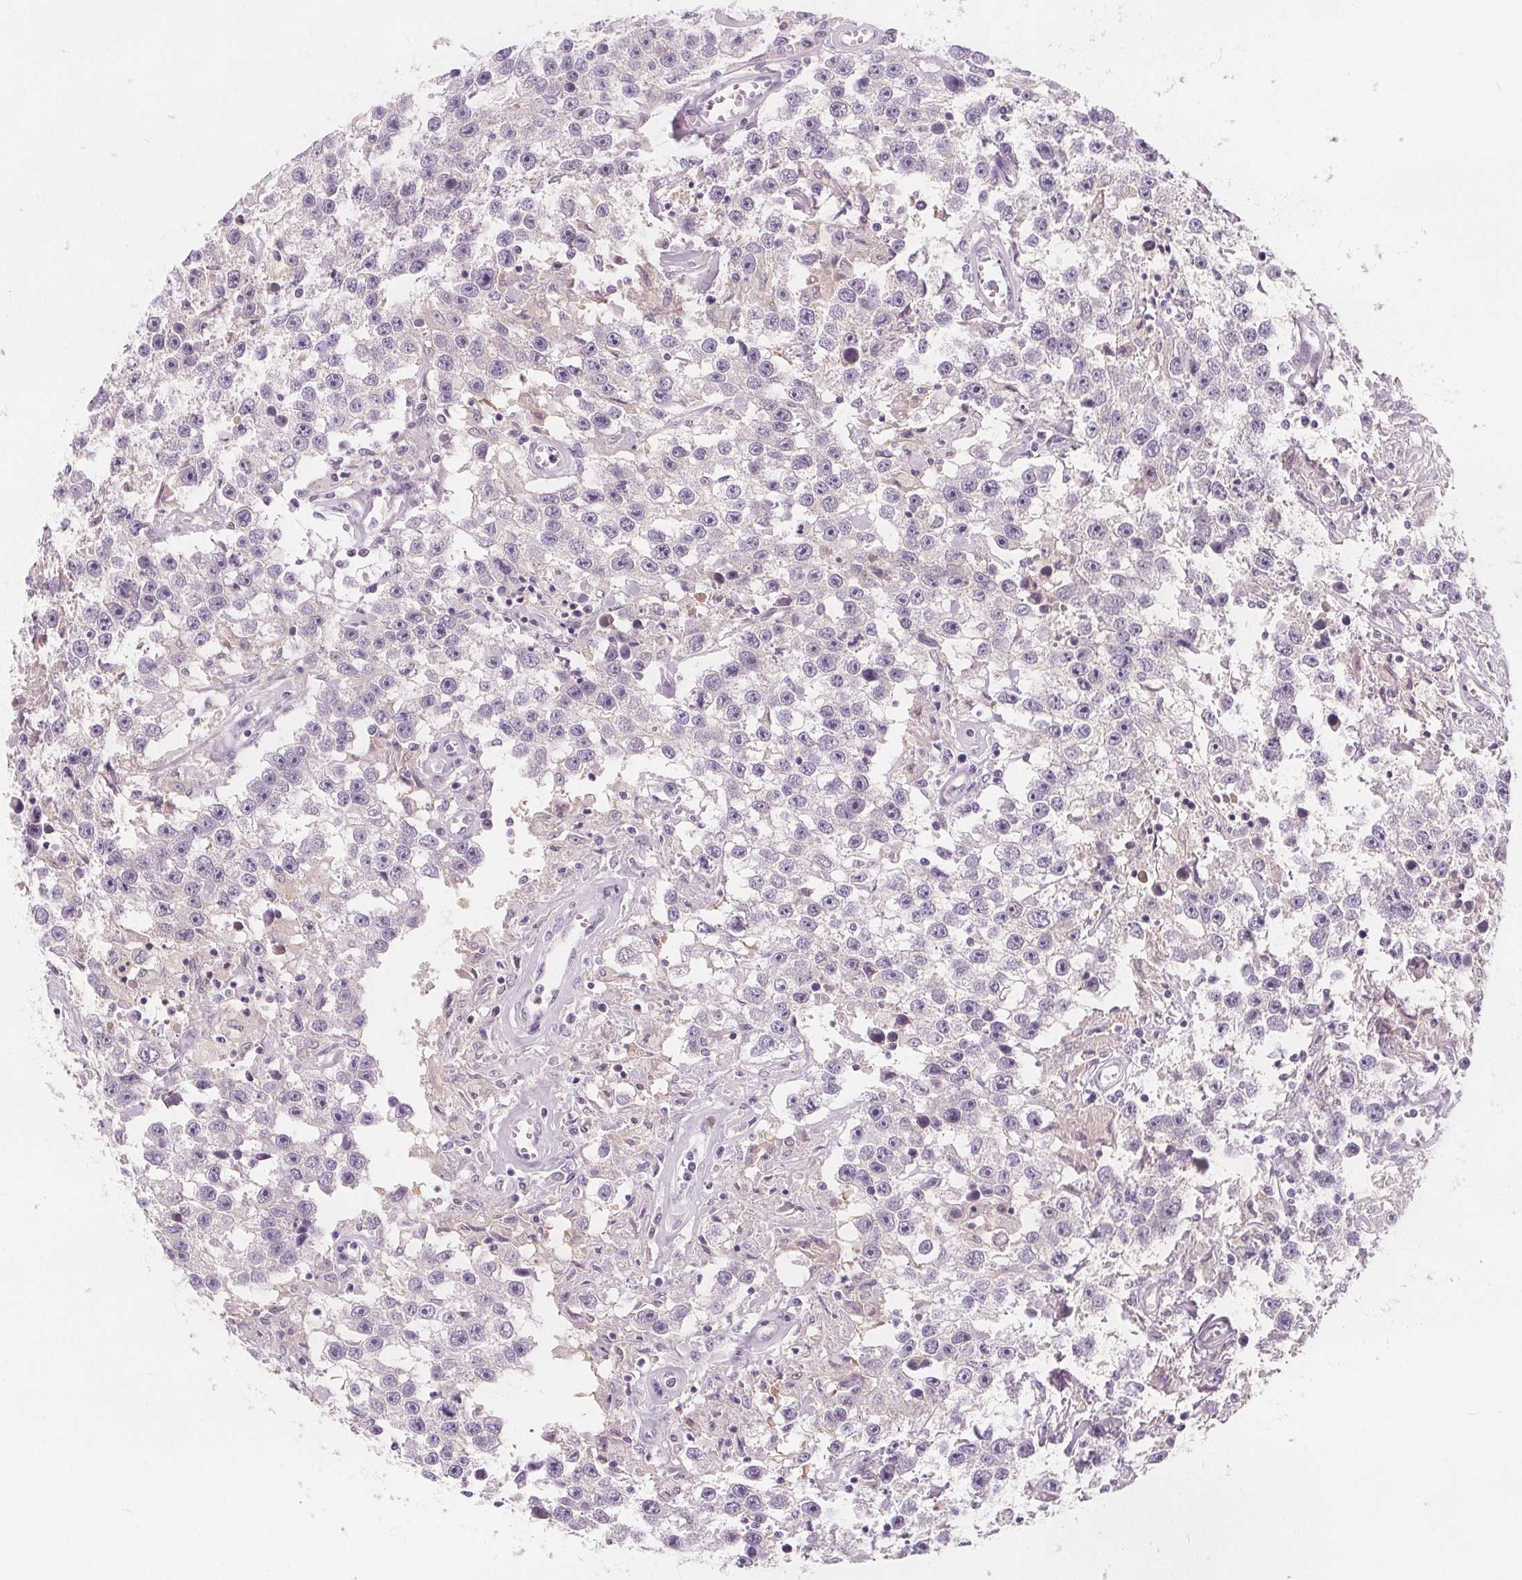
{"staining": {"intensity": "negative", "quantity": "none", "location": "none"}, "tissue": "testis cancer", "cell_type": "Tumor cells", "image_type": "cancer", "snomed": [{"axis": "morphology", "description": "Seminoma, NOS"}, {"axis": "topography", "description": "Testis"}], "caption": "Tumor cells show no significant protein expression in seminoma (testis).", "gene": "UGP2", "patient": {"sex": "male", "age": 43}}